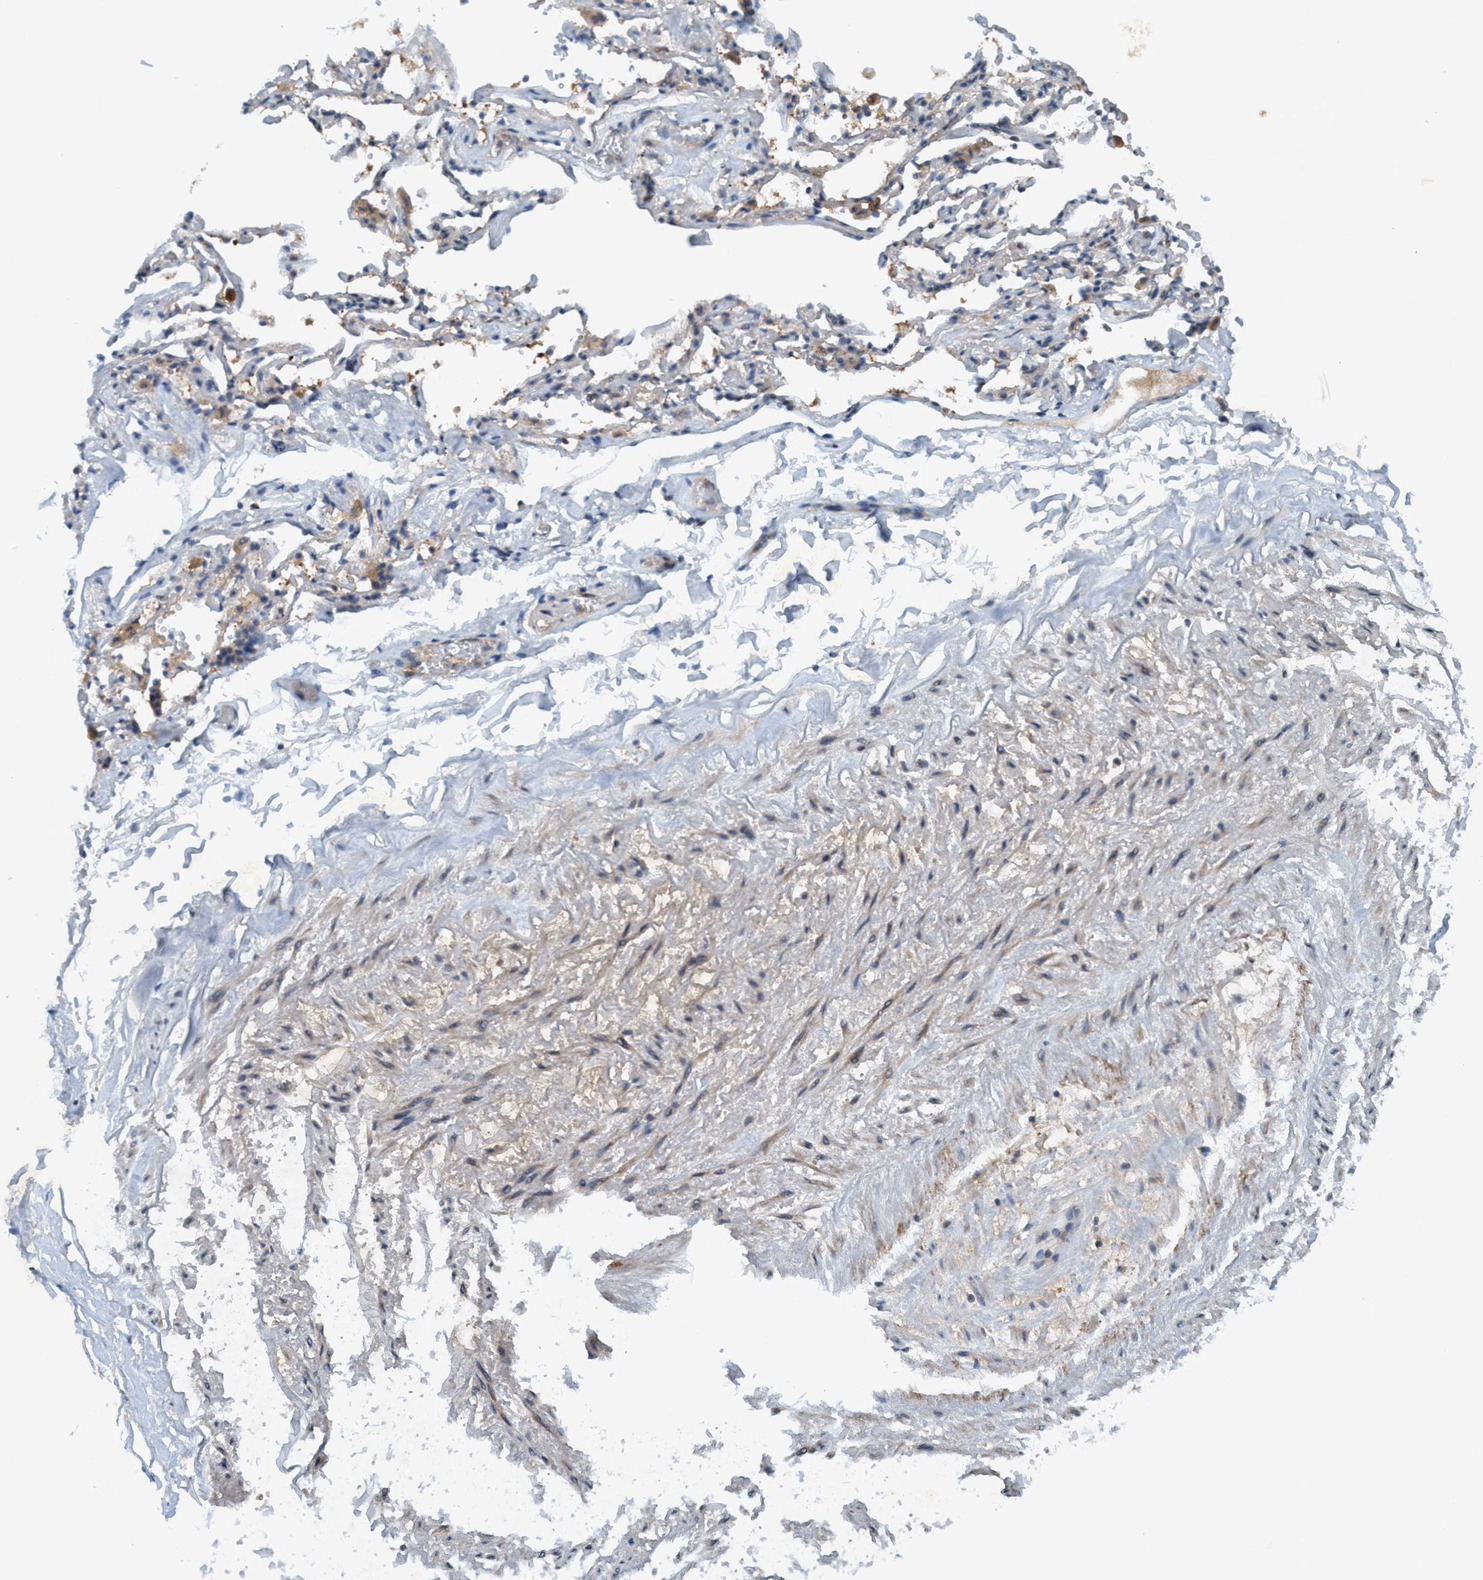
{"staining": {"intensity": "negative", "quantity": "none", "location": "none"}, "tissue": "adipose tissue", "cell_type": "Adipocytes", "image_type": "normal", "snomed": [{"axis": "morphology", "description": "Normal tissue, NOS"}, {"axis": "topography", "description": "Cartilage tissue"}, {"axis": "topography", "description": "Lung"}], "caption": "A histopathology image of human adipose tissue is negative for staining in adipocytes. Brightfield microscopy of immunohistochemistry stained with DAB (brown) and hematoxylin (blue), captured at high magnification.", "gene": "TRIM65", "patient": {"sex": "female", "age": 77}}